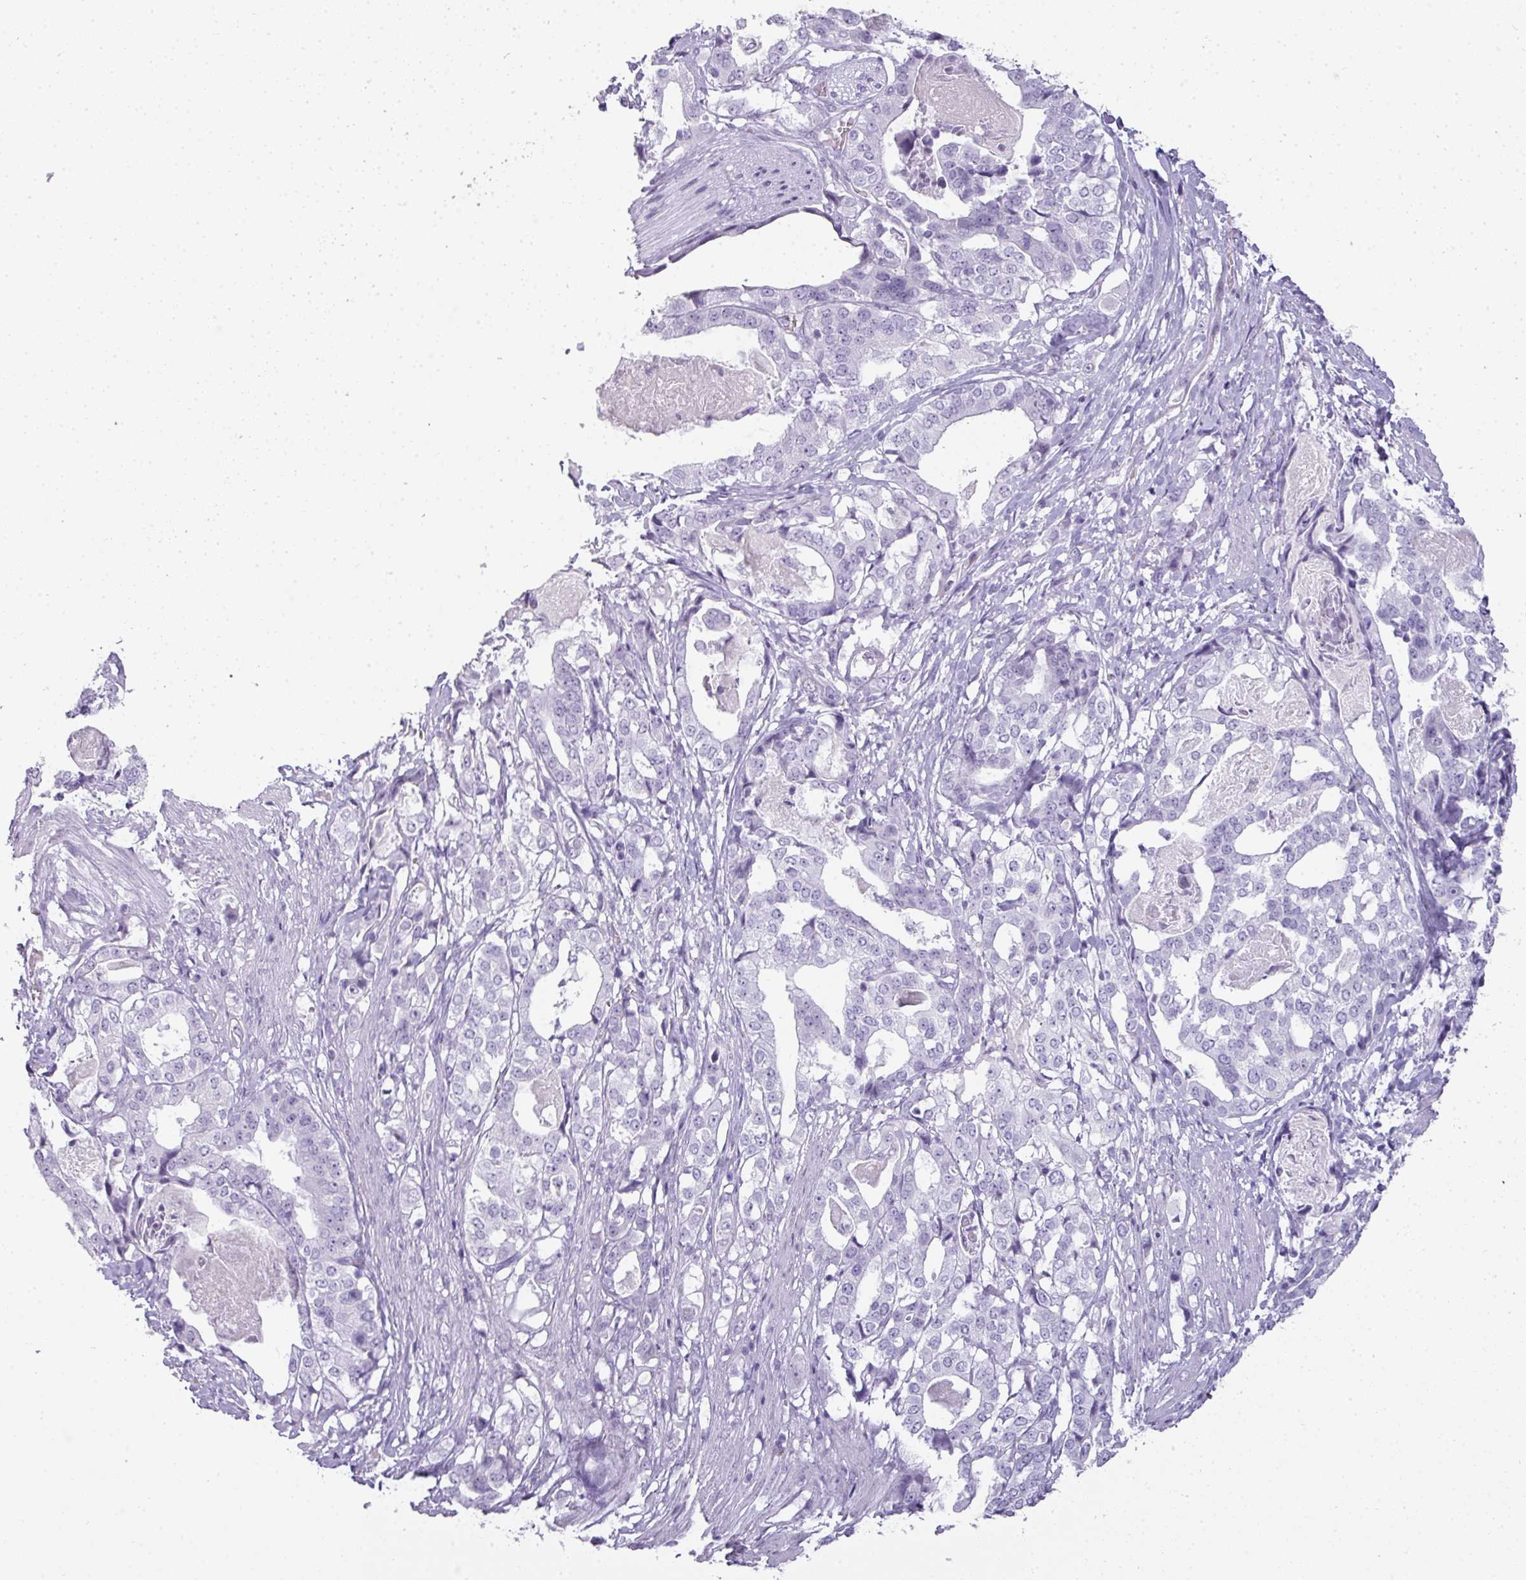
{"staining": {"intensity": "negative", "quantity": "none", "location": "none"}, "tissue": "stomach cancer", "cell_type": "Tumor cells", "image_type": "cancer", "snomed": [{"axis": "morphology", "description": "Adenocarcinoma, NOS"}, {"axis": "topography", "description": "Stomach"}], "caption": "Immunohistochemical staining of stomach cancer (adenocarcinoma) demonstrates no significant expression in tumor cells.", "gene": "RBMY1F", "patient": {"sex": "male", "age": 48}}